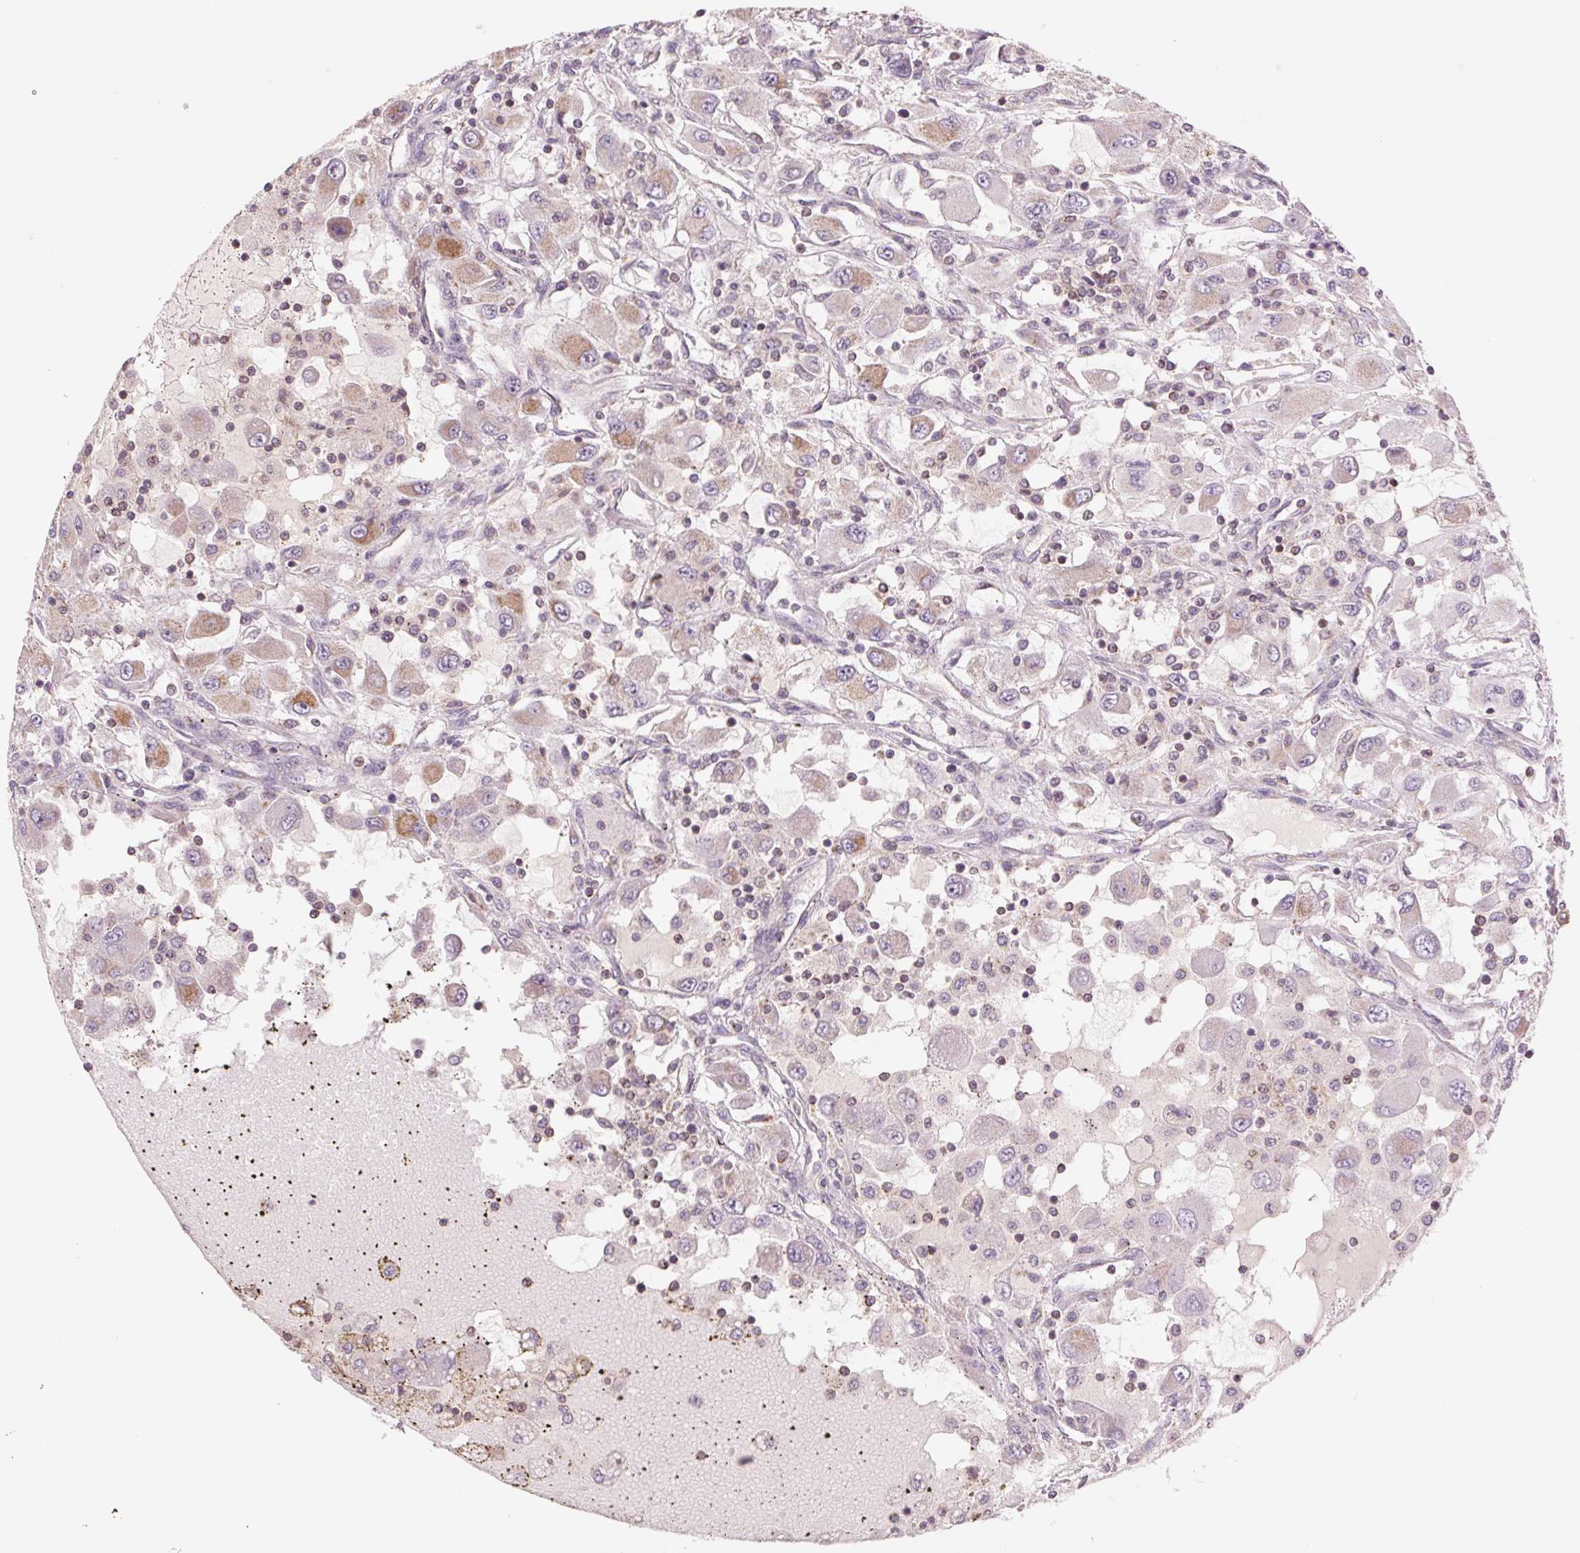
{"staining": {"intensity": "moderate", "quantity": "<25%", "location": "cytoplasmic/membranous"}, "tissue": "renal cancer", "cell_type": "Tumor cells", "image_type": "cancer", "snomed": [{"axis": "morphology", "description": "Adenocarcinoma, NOS"}, {"axis": "topography", "description": "Kidney"}], "caption": "A photomicrograph of human renal cancer stained for a protein exhibits moderate cytoplasmic/membranous brown staining in tumor cells.", "gene": "COX6A1", "patient": {"sex": "female", "age": 67}}